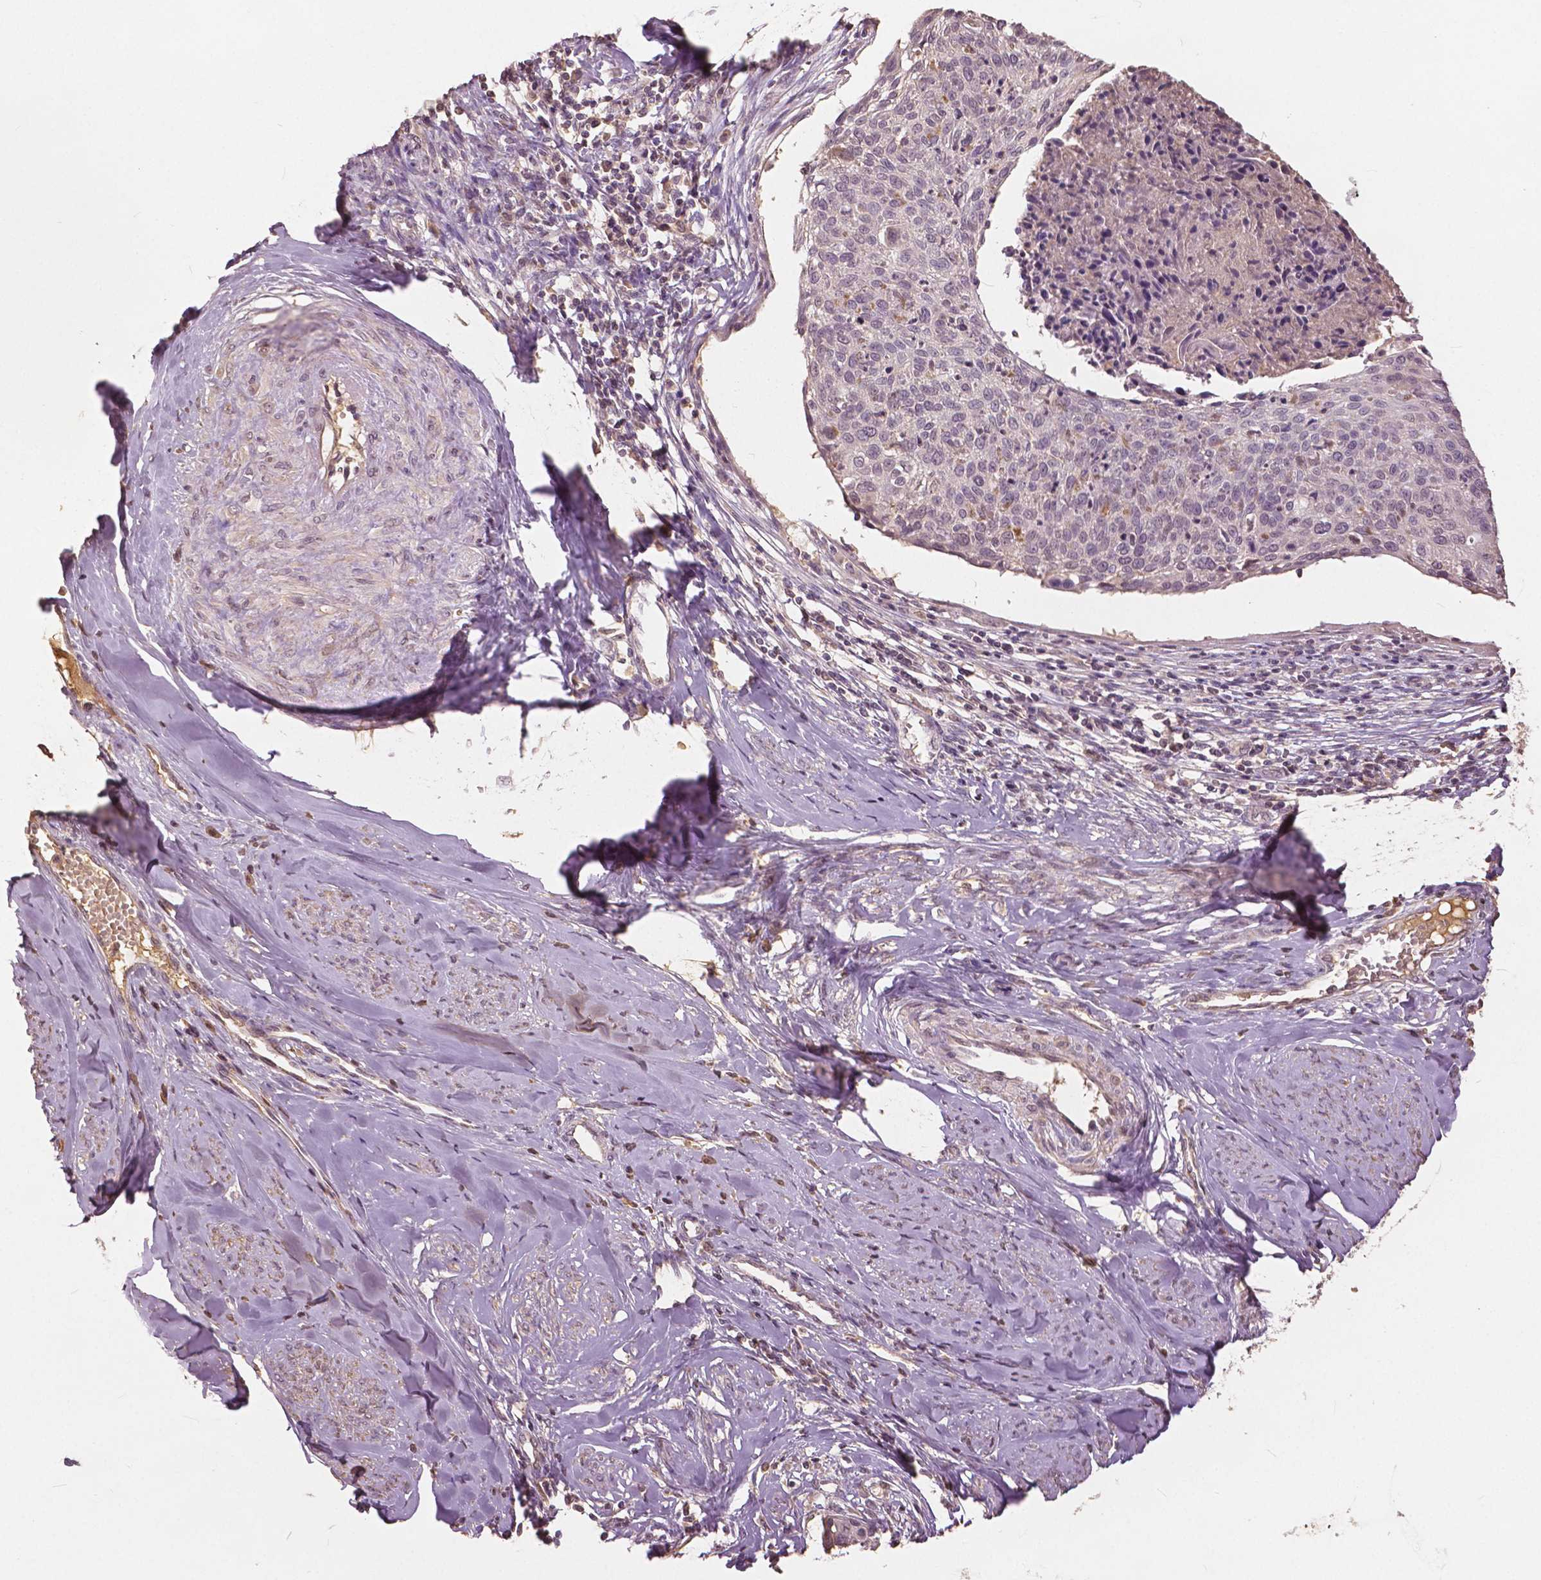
{"staining": {"intensity": "negative", "quantity": "none", "location": "none"}, "tissue": "cervical cancer", "cell_type": "Tumor cells", "image_type": "cancer", "snomed": [{"axis": "morphology", "description": "Squamous cell carcinoma, NOS"}, {"axis": "topography", "description": "Cervix"}], "caption": "High power microscopy image of an IHC photomicrograph of squamous cell carcinoma (cervical), revealing no significant staining in tumor cells.", "gene": "ANGPTL4", "patient": {"sex": "female", "age": 49}}